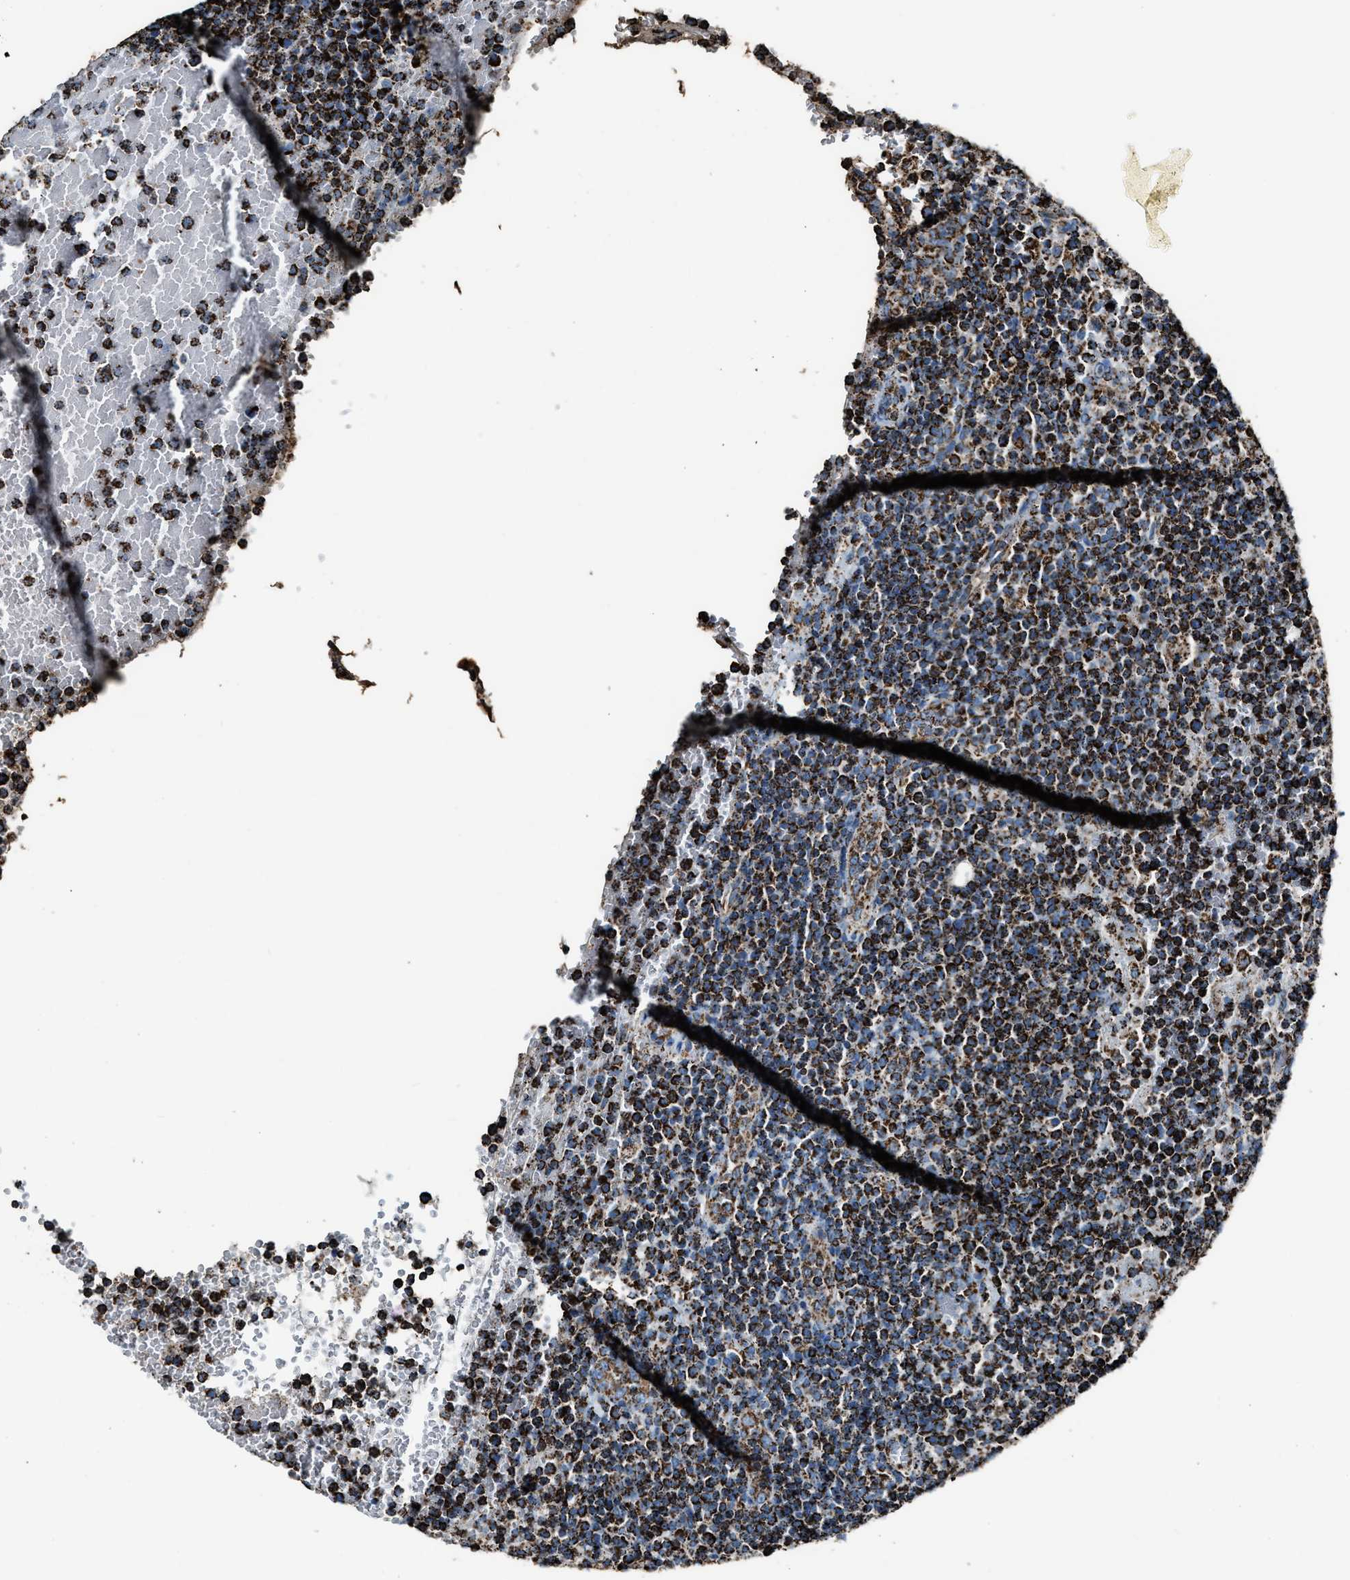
{"staining": {"intensity": "strong", "quantity": ">75%", "location": "cytoplasmic/membranous"}, "tissue": "lymphoma", "cell_type": "Tumor cells", "image_type": "cancer", "snomed": [{"axis": "morphology", "description": "Malignant lymphoma, non-Hodgkin's type, High grade"}, {"axis": "topography", "description": "Lymph node"}], "caption": "High-magnification brightfield microscopy of lymphoma stained with DAB (3,3'-diaminobenzidine) (brown) and counterstained with hematoxylin (blue). tumor cells exhibit strong cytoplasmic/membranous staining is present in approximately>75% of cells.", "gene": "MDH2", "patient": {"sex": "male", "age": 61}}